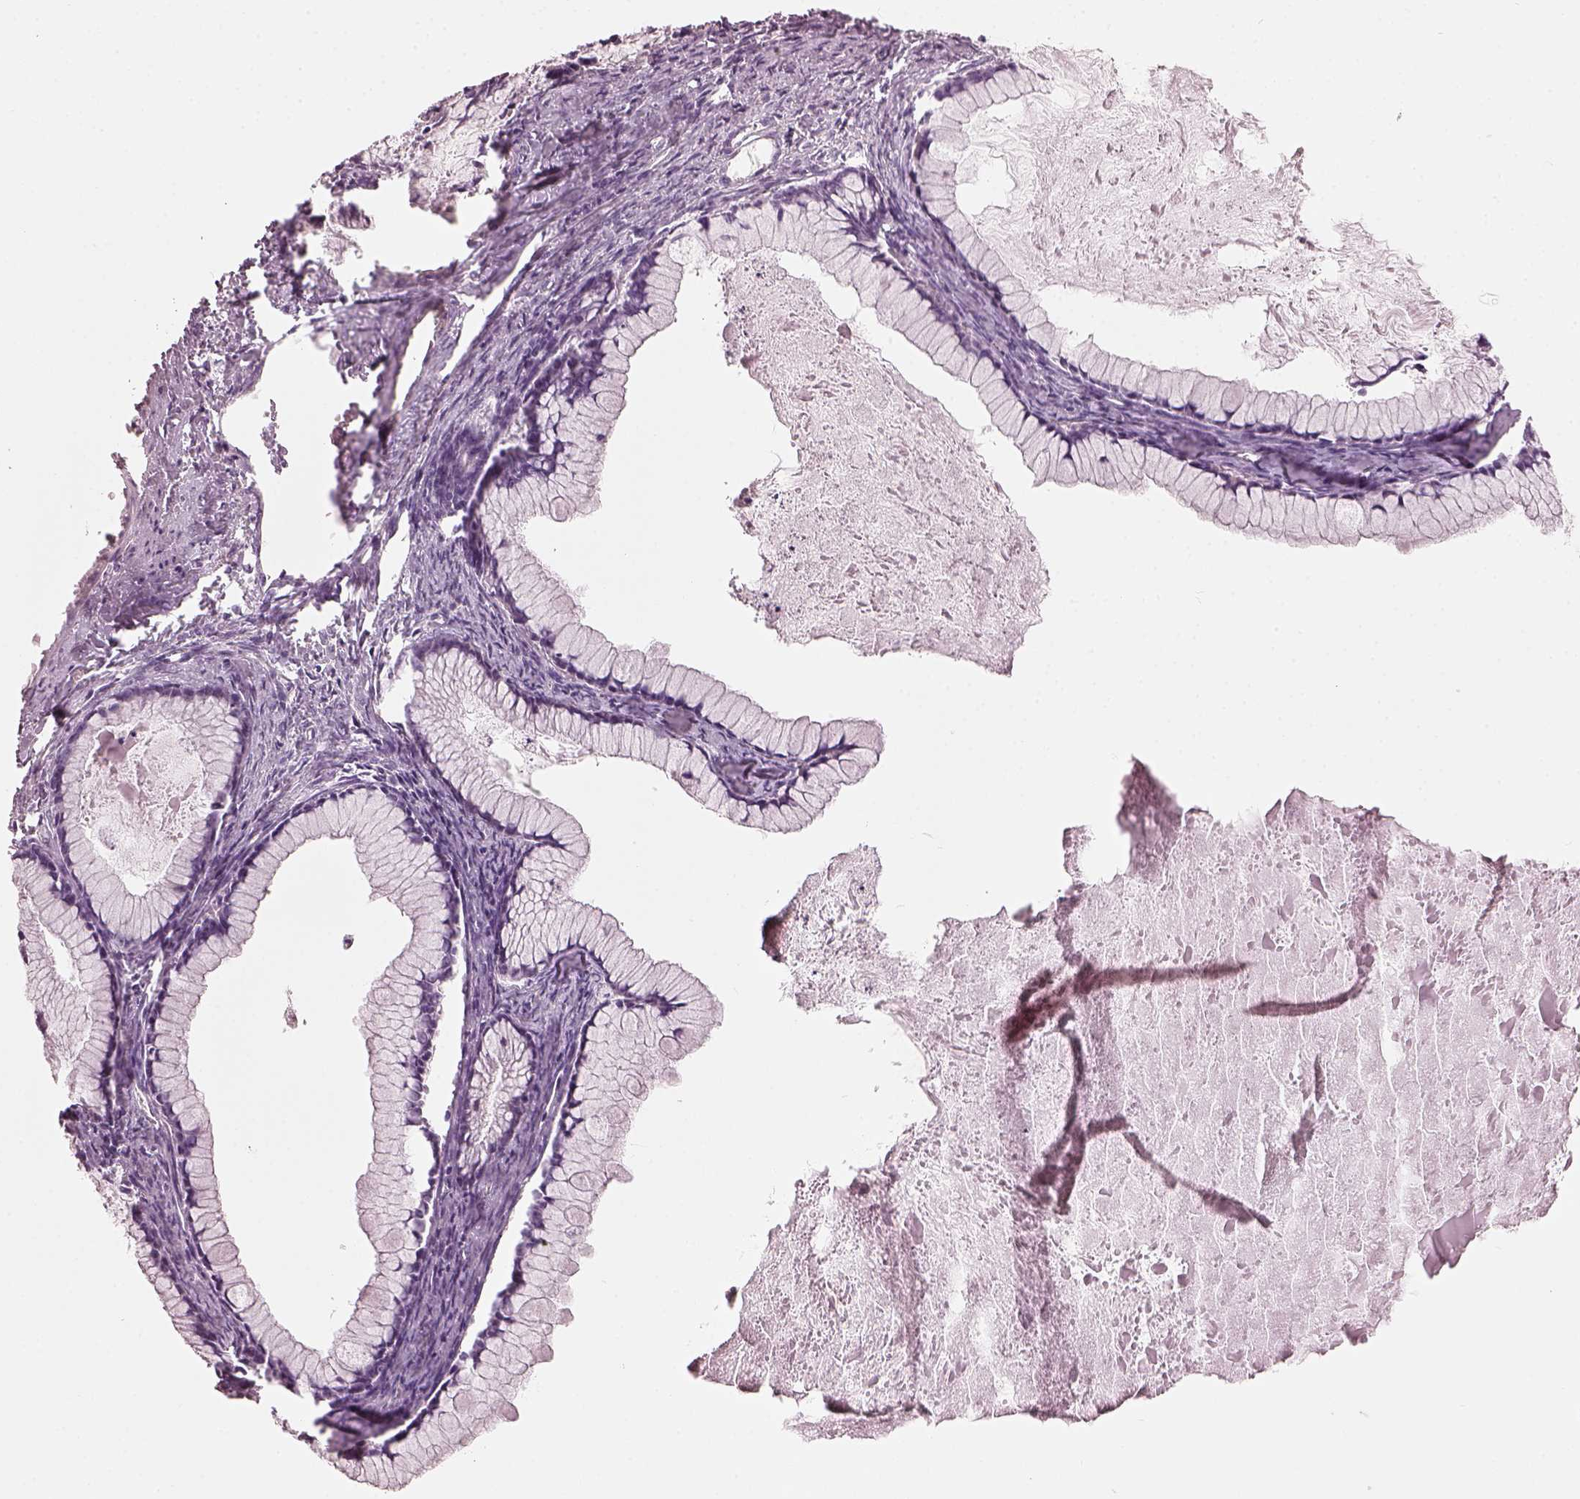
{"staining": {"intensity": "negative", "quantity": "none", "location": "none"}, "tissue": "ovarian cancer", "cell_type": "Tumor cells", "image_type": "cancer", "snomed": [{"axis": "morphology", "description": "Cystadenocarcinoma, mucinous, NOS"}, {"axis": "topography", "description": "Ovary"}], "caption": "IHC histopathology image of mucinous cystadenocarcinoma (ovarian) stained for a protein (brown), which reveals no positivity in tumor cells.", "gene": "HYDIN", "patient": {"sex": "female", "age": 41}}